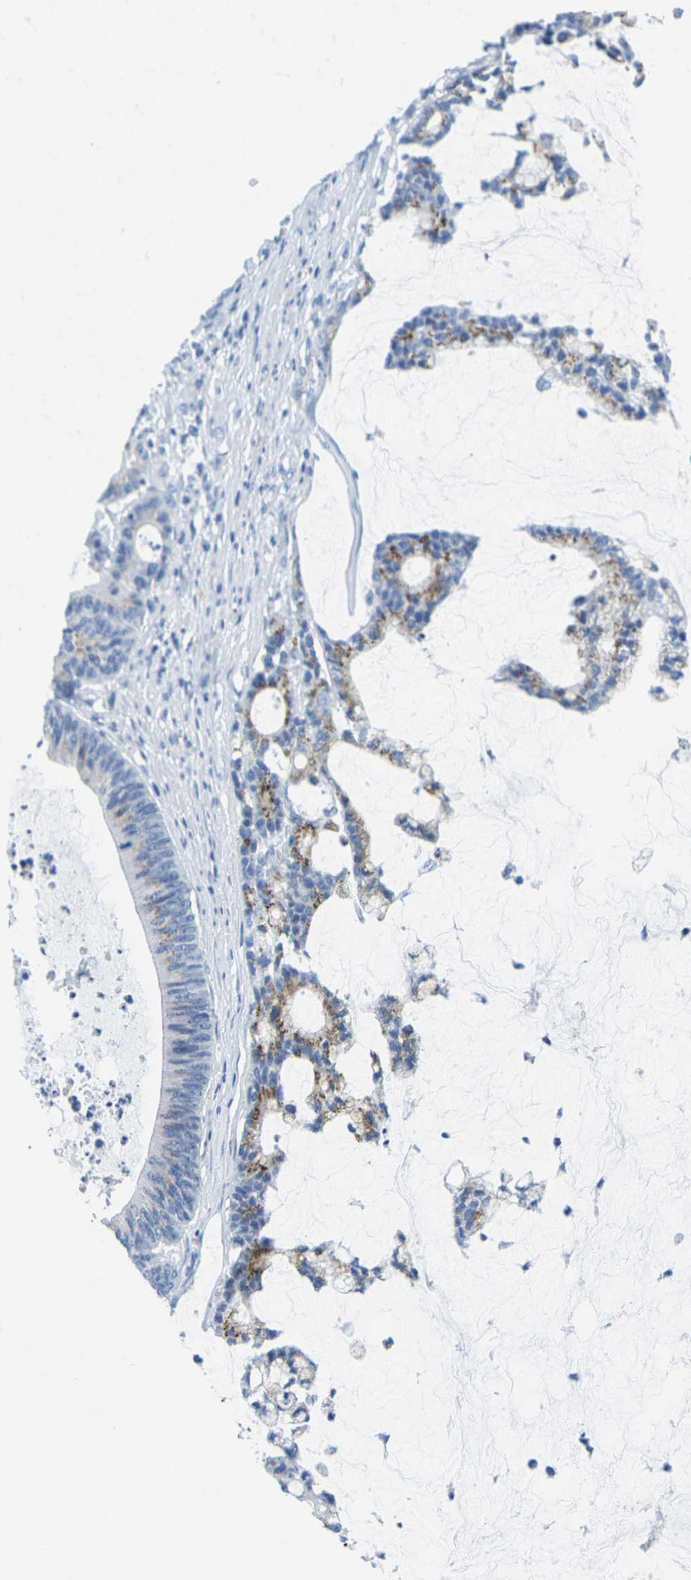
{"staining": {"intensity": "moderate", "quantity": "<25%", "location": "cytoplasmic/membranous"}, "tissue": "colorectal cancer", "cell_type": "Tumor cells", "image_type": "cancer", "snomed": [{"axis": "morphology", "description": "Adenocarcinoma, NOS"}, {"axis": "topography", "description": "Colon"}], "caption": "Immunohistochemistry (IHC) (DAB (3,3'-diaminobenzidine)) staining of human colorectal adenocarcinoma demonstrates moderate cytoplasmic/membranous protein positivity in approximately <25% of tumor cells. The staining is performed using DAB (3,3'-diaminobenzidine) brown chromogen to label protein expression. The nuclei are counter-stained blue using hematoxylin.", "gene": "FAM3D", "patient": {"sex": "female", "age": 84}}